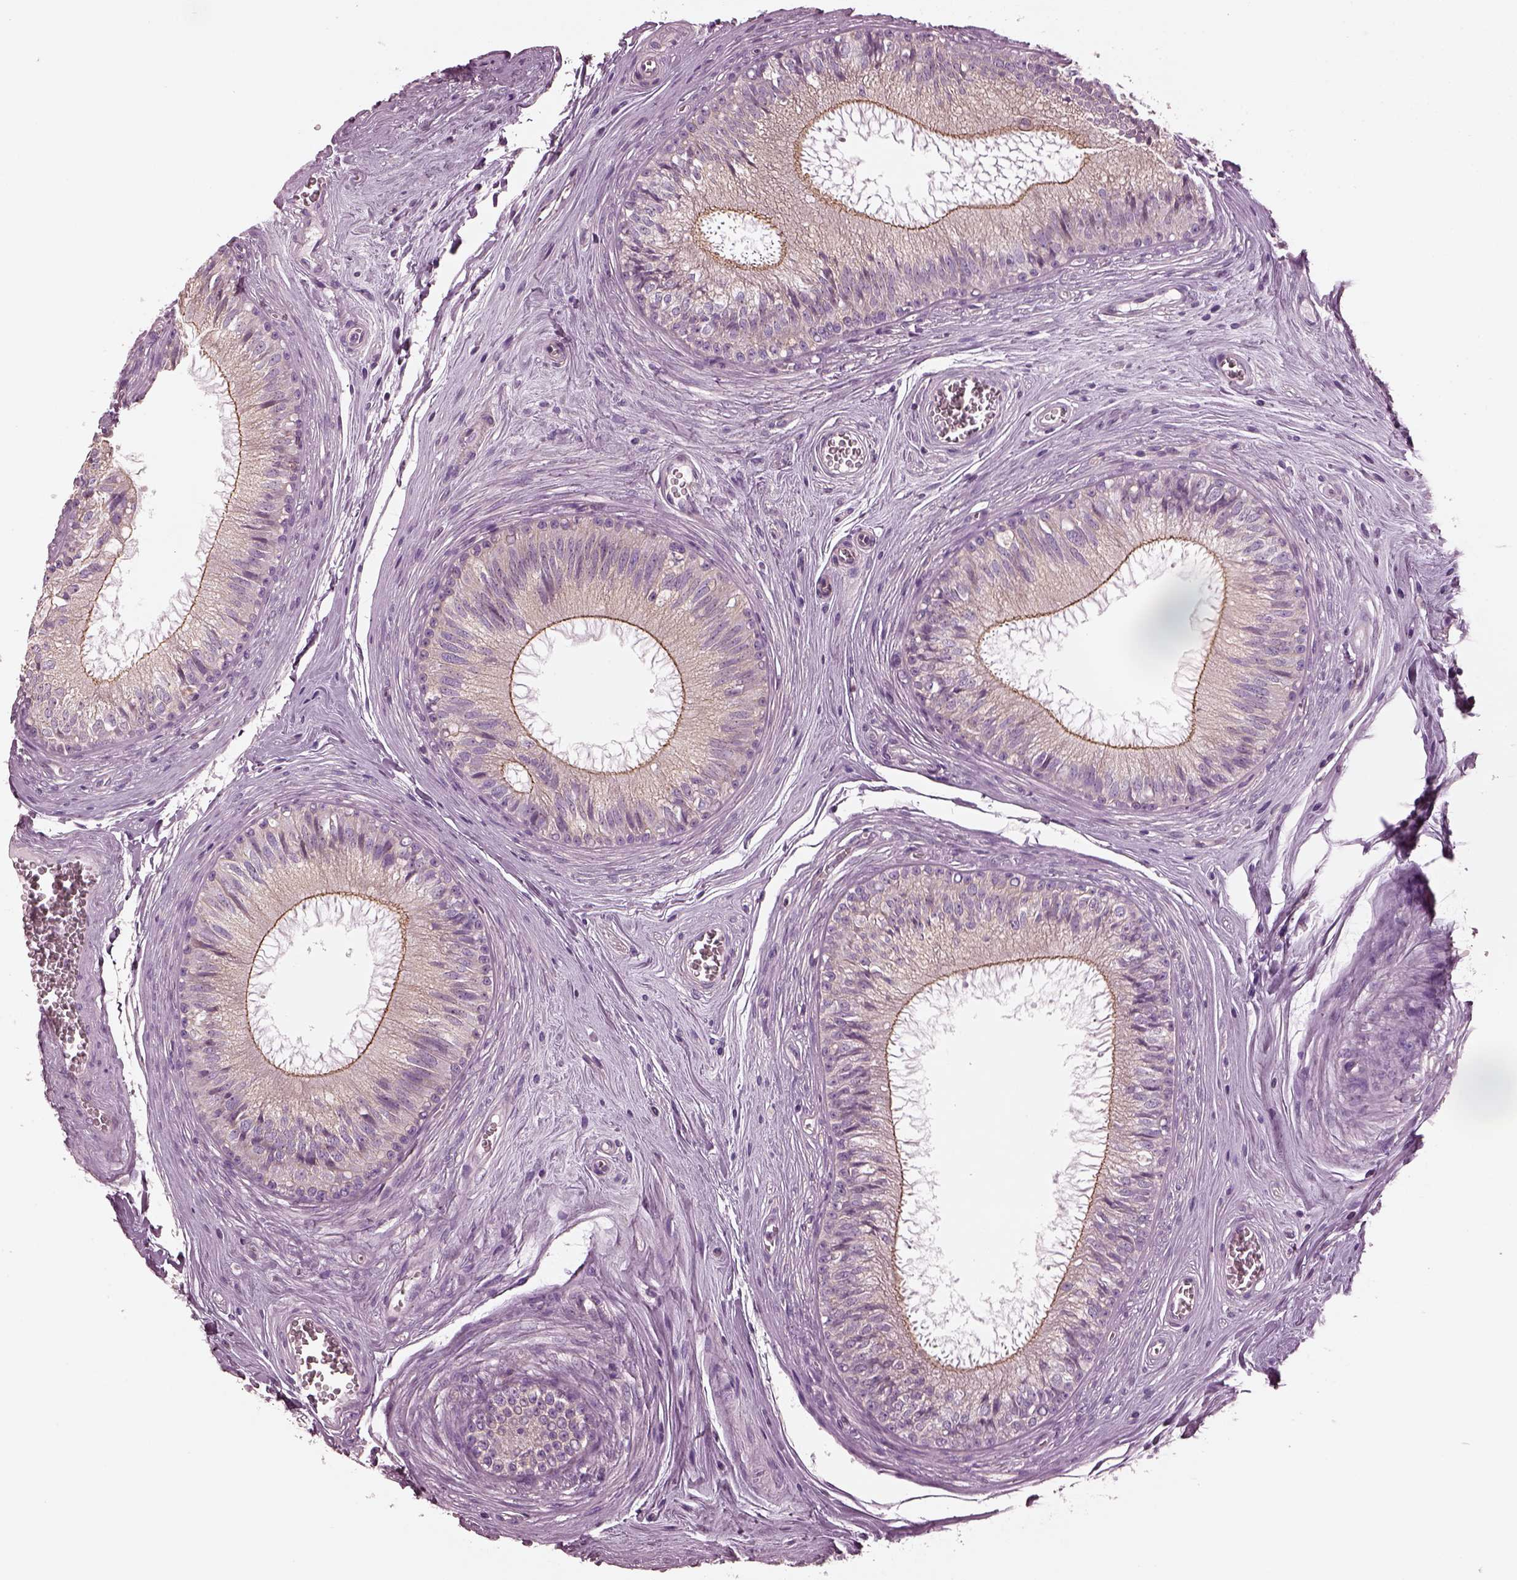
{"staining": {"intensity": "moderate", "quantity": ">75%", "location": "cytoplasmic/membranous"}, "tissue": "epididymis", "cell_type": "Glandular cells", "image_type": "normal", "snomed": [{"axis": "morphology", "description": "Normal tissue, NOS"}, {"axis": "topography", "description": "Epididymis"}], "caption": "Immunohistochemistry image of benign epididymis: epididymis stained using immunohistochemistry (IHC) demonstrates medium levels of moderate protein expression localized specifically in the cytoplasmic/membranous of glandular cells, appearing as a cytoplasmic/membranous brown color.", "gene": "ODAD1", "patient": {"sex": "male", "age": 37}}